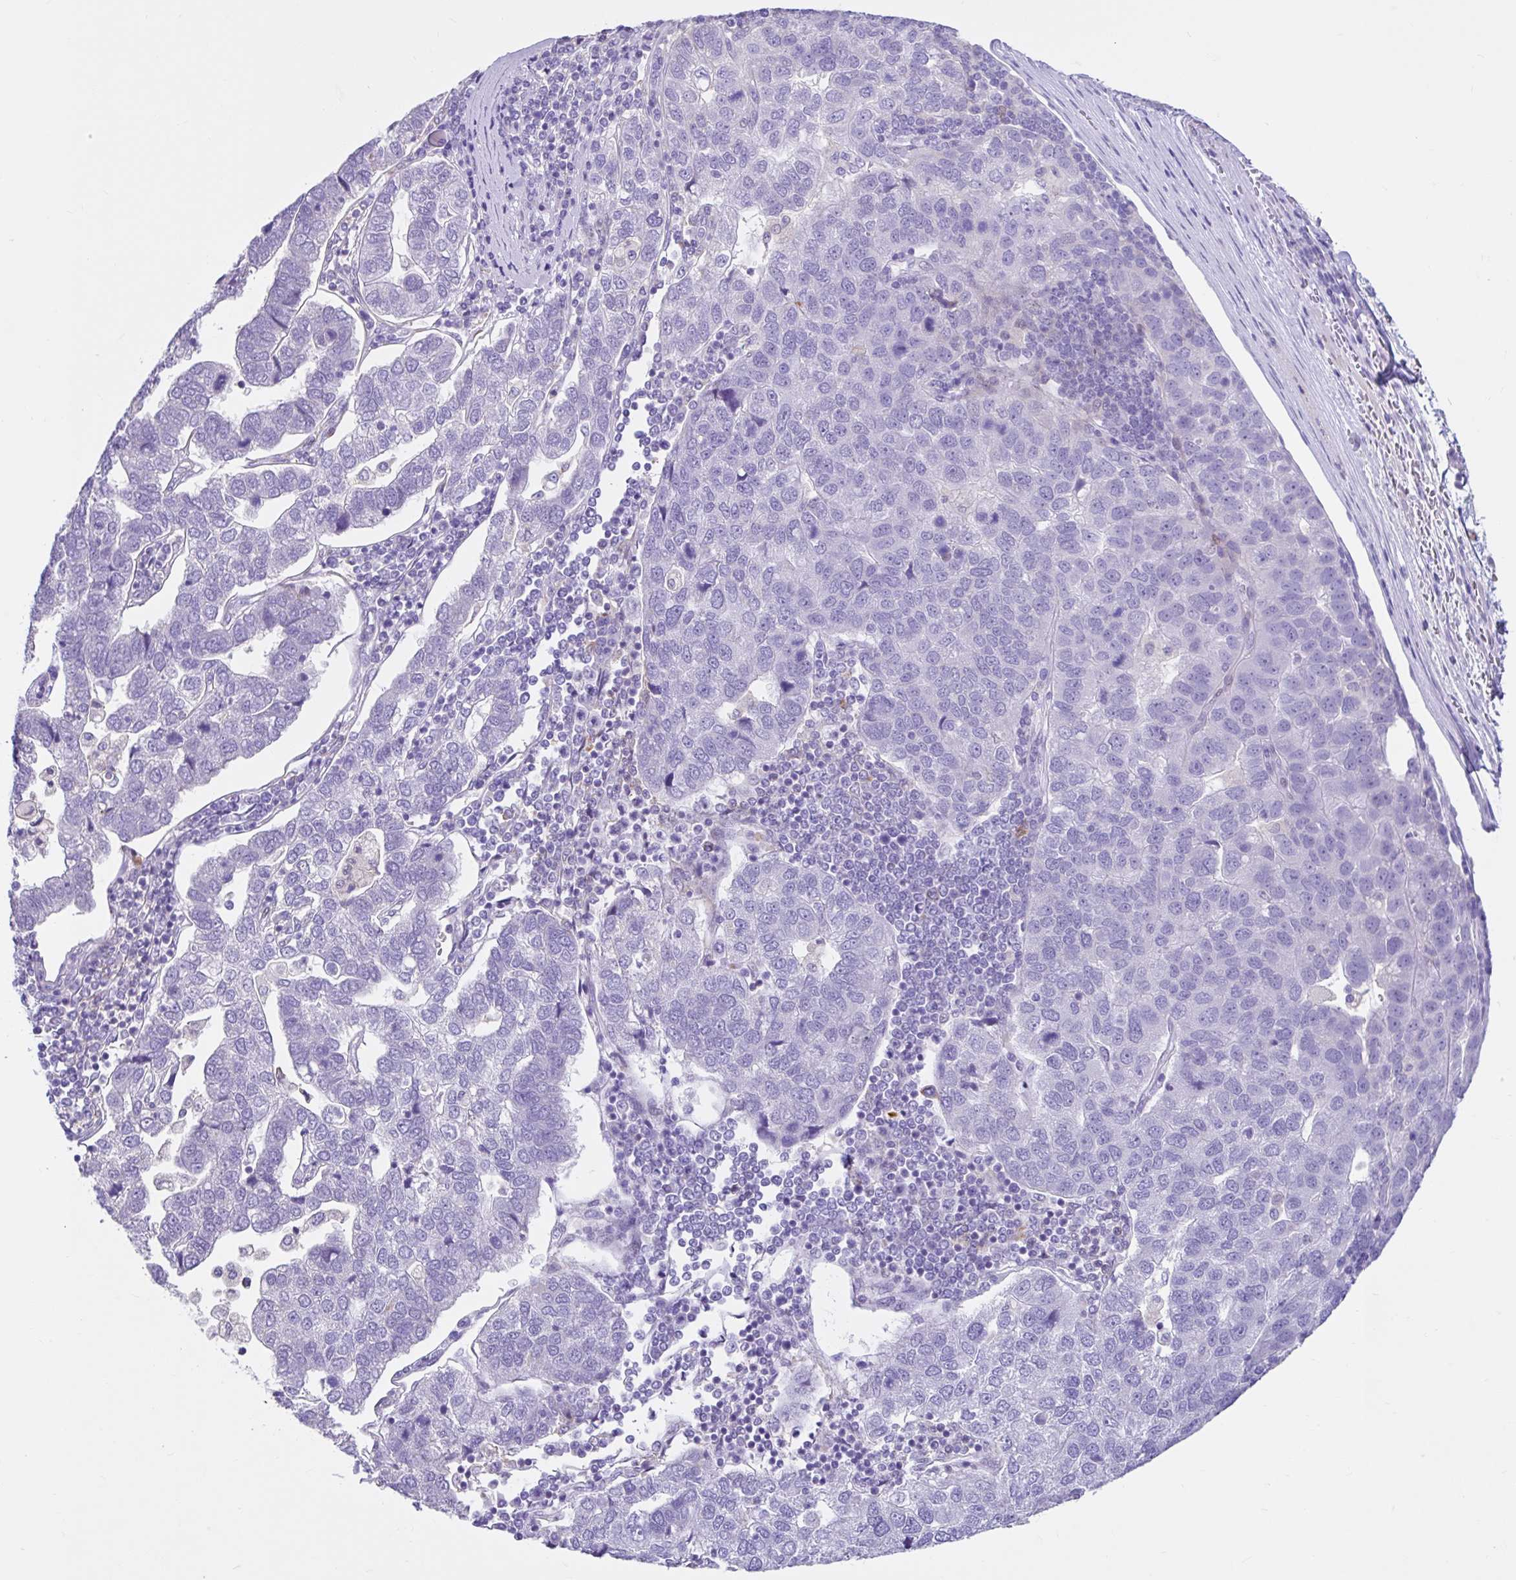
{"staining": {"intensity": "negative", "quantity": "none", "location": "none"}, "tissue": "pancreatic cancer", "cell_type": "Tumor cells", "image_type": "cancer", "snomed": [{"axis": "morphology", "description": "Adenocarcinoma, NOS"}, {"axis": "topography", "description": "Pancreas"}], "caption": "An image of human pancreatic adenocarcinoma is negative for staining in tumor cells.", "gene": "NHLH2", "patient": {"sex": "female", "age": 61}}